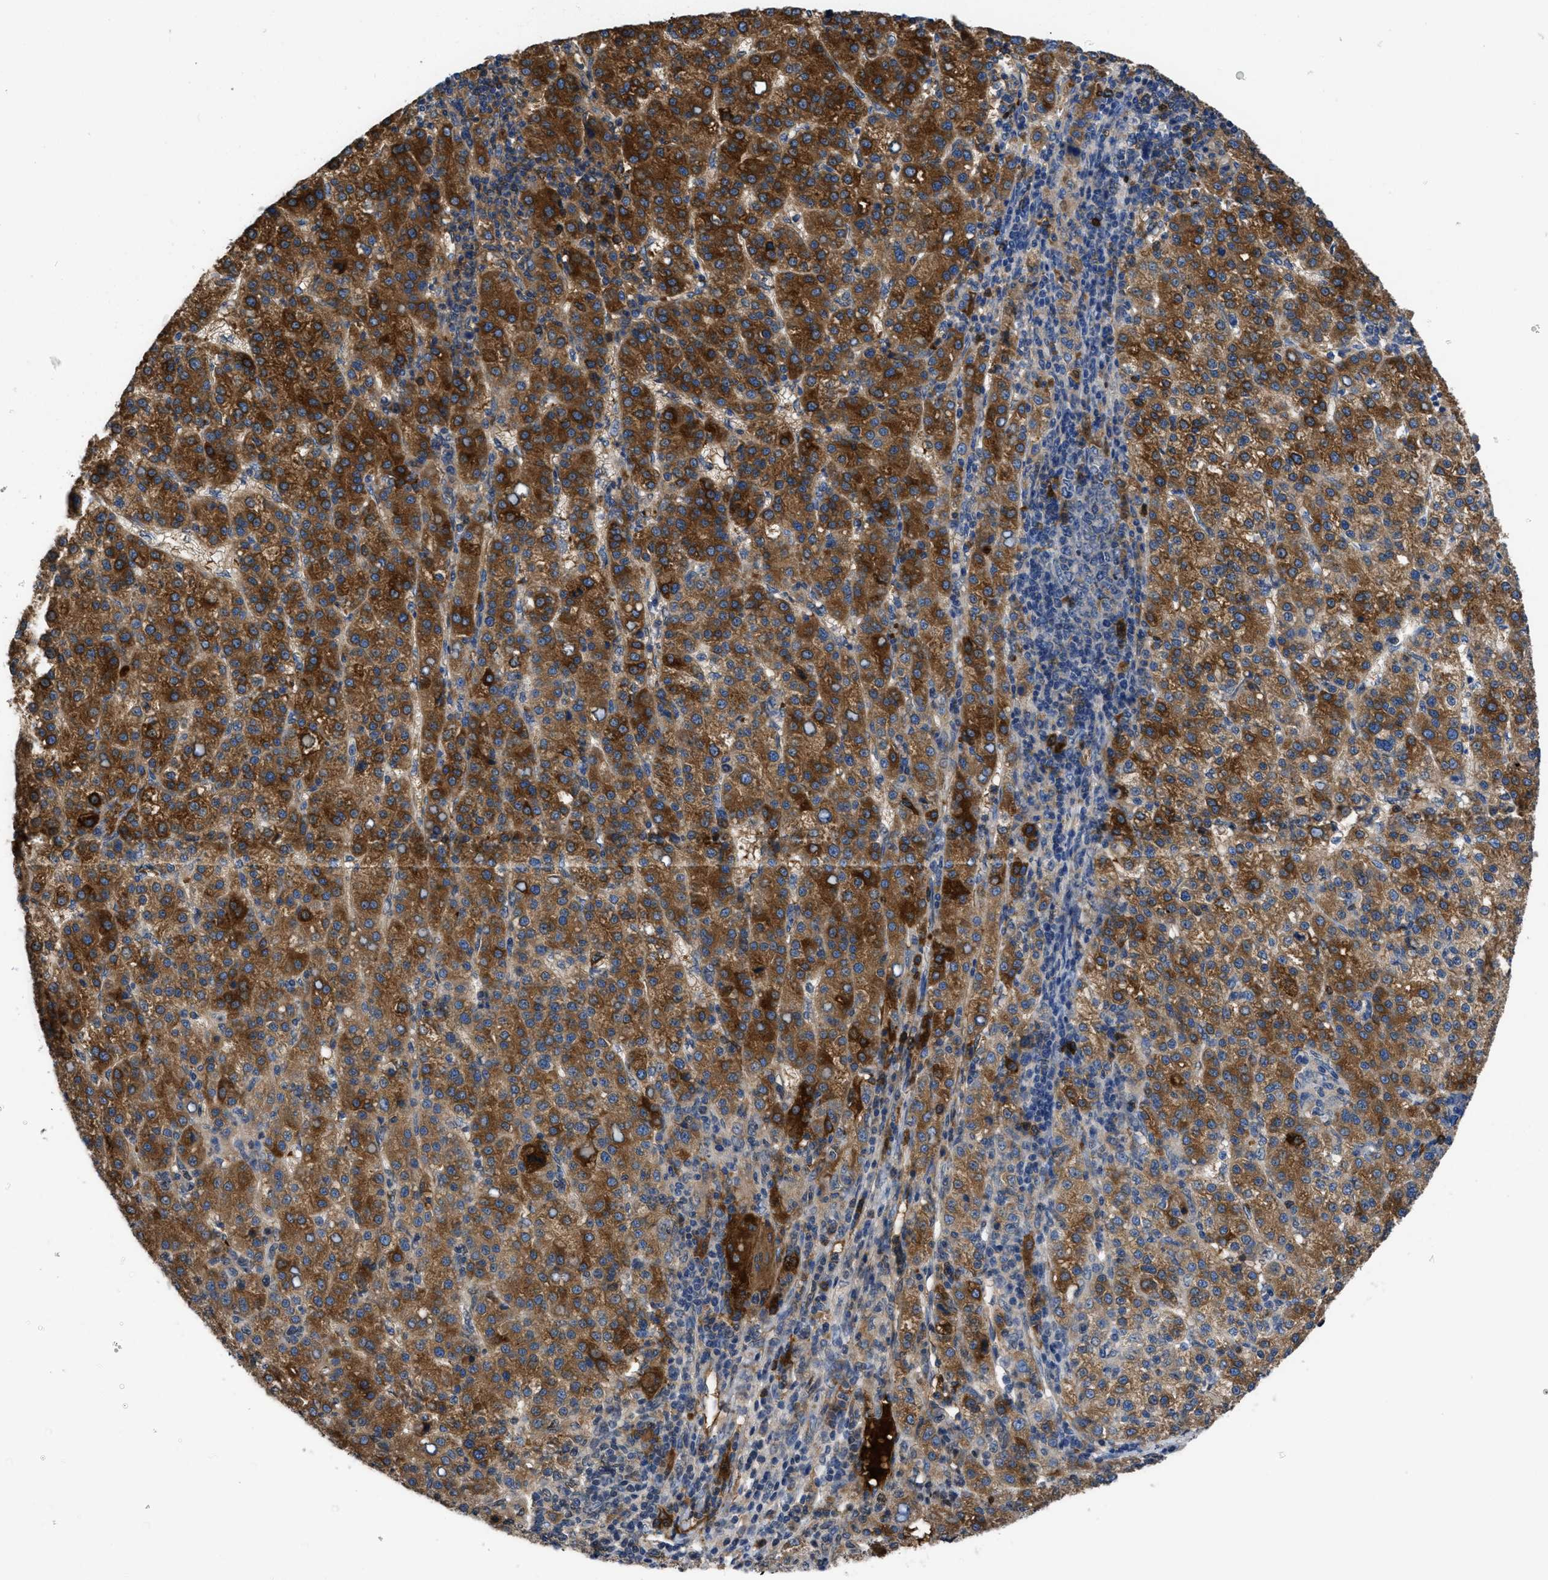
{"staining": {"intensity": "strong", "quantity": ">75%", "location": "cytoplasmic/membranous"}, "tissue": "liver cancer", "cell_type": "Tumor cells", "image_type": "cancer", "snomed": [{"axis": "morphology", "description": "Carcinoma, Hepatocellular, NOS"}, {"axis": "topography", "description": "Liver"}], "caption": "Liver cancer (hepatocellular carcinoma) stained for a protein reveals strong cytoplasmic/membranous positivity in tumor cells.", "gene": "SERPINA6", "patient": {"sex": "female", "age": 58}}